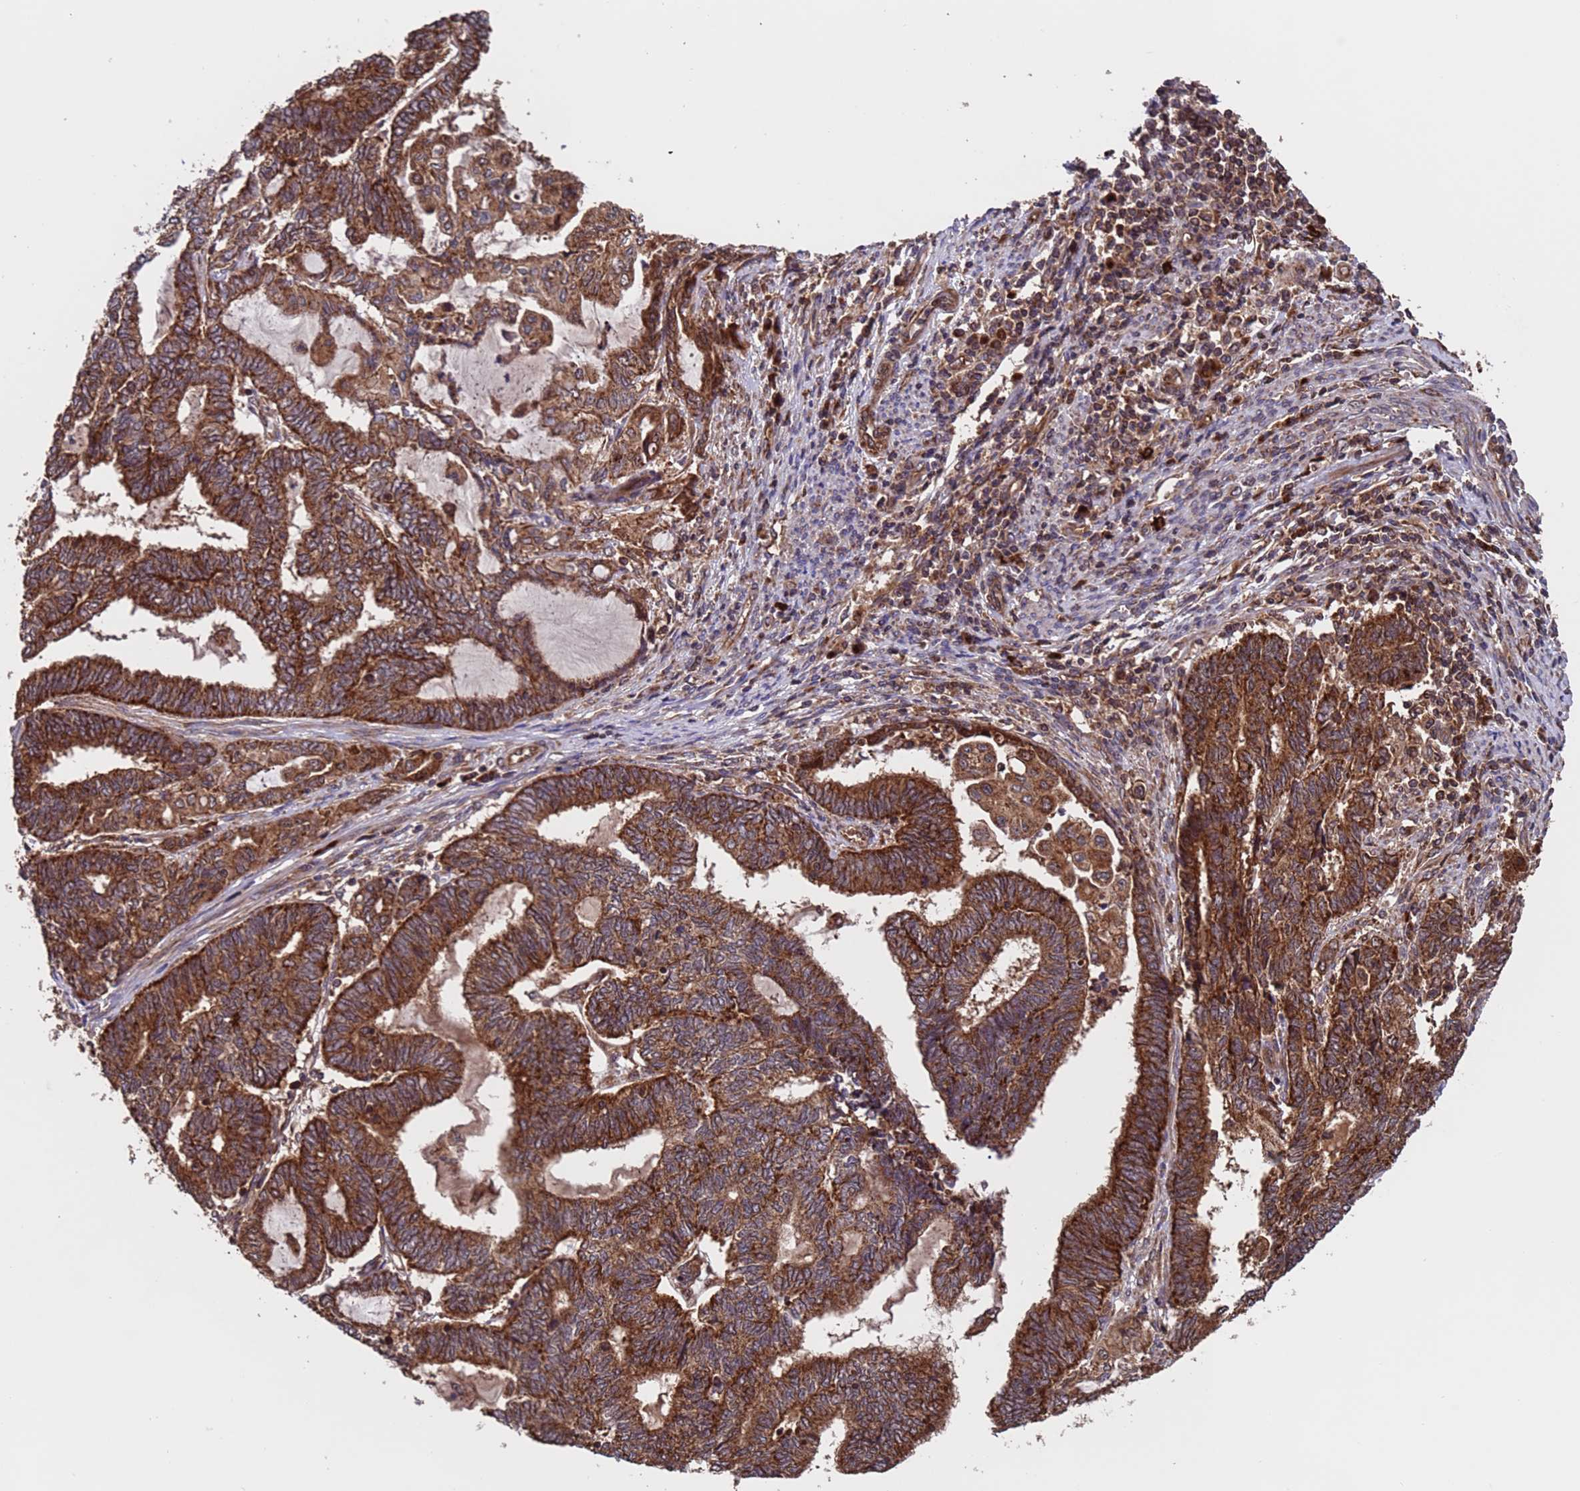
{"staining": {"intensity": "strong", "quantity": ">75%", "location": "cytoplasmic/membranous"}, "tissue": "endometrial cancer", "cell_type": "Tumor cells", "image_type": "cancer", "snomed": [{"axis": "morphology", "description": "Adenocarcinoma, NOS"}, {"axis": "topography", "description": "Uterus"}, {"axis": "topography", "description": "Endometrium"}], "caption": "Strong cytoplasmic/membranous positivity for a protein is identified in approximately >75% of tumor cells of endometrial cancer using immunohistochemistry (IHC).", "gene": "TSR3", "patient": {"sex": "female", "age": 70}}